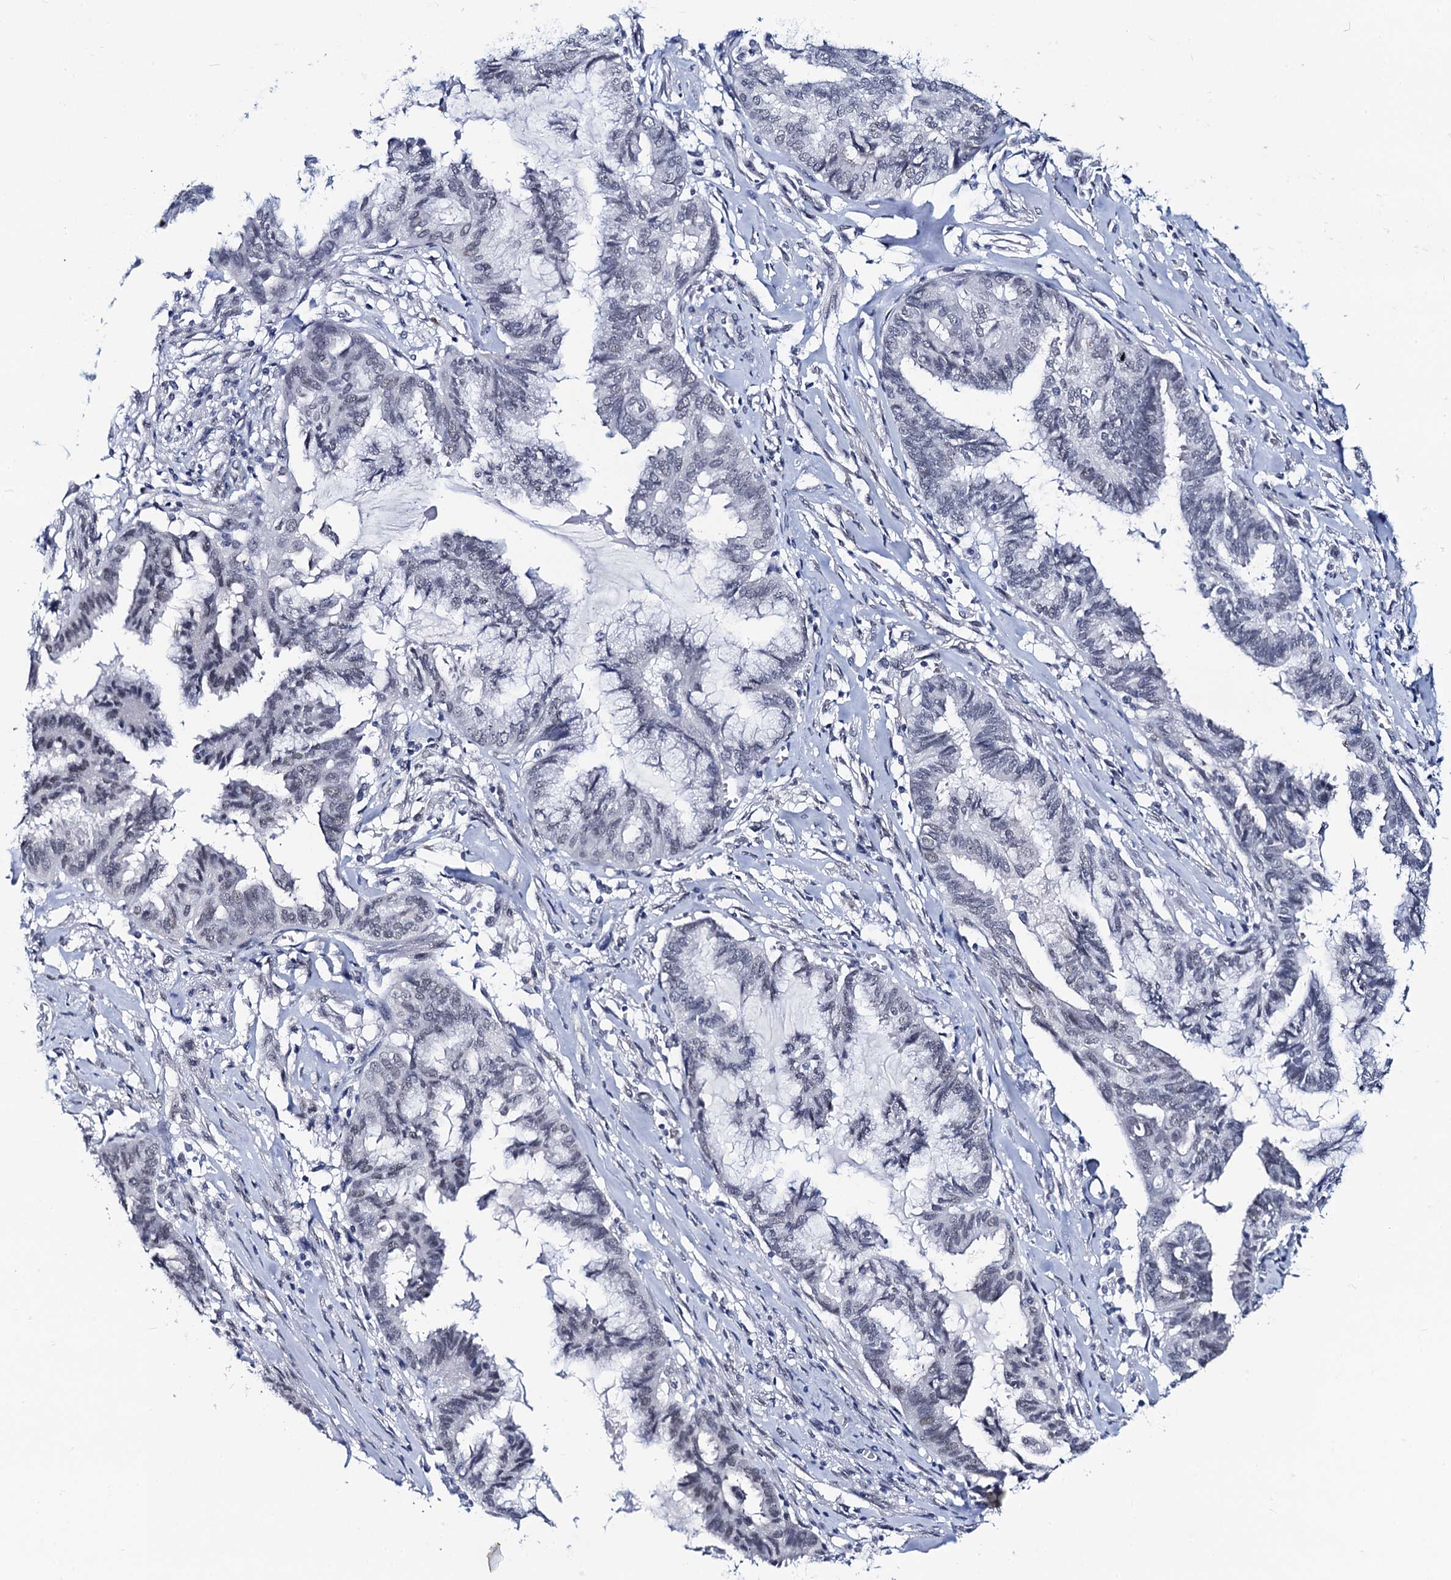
{"staining": {"intensity": "negative", "quantity": "none", "location": "none"}, "tissue": "endometrial cancer", "cell_type": "Tumor cells", "image_type": "cancer", "snomed": [{"axis": "morphology", "description": "Adenocarcinoma, NOS"}, {"axis": "topography", "description": "Endometrium"}], "caption": "This is an immunohistochemistry photomicrograph of endometrial cancer (adenocarcinoma). There is no staining in tumor cells.", "gene": "C16orf87", "patient": {"sex": "female", "age": 86}}